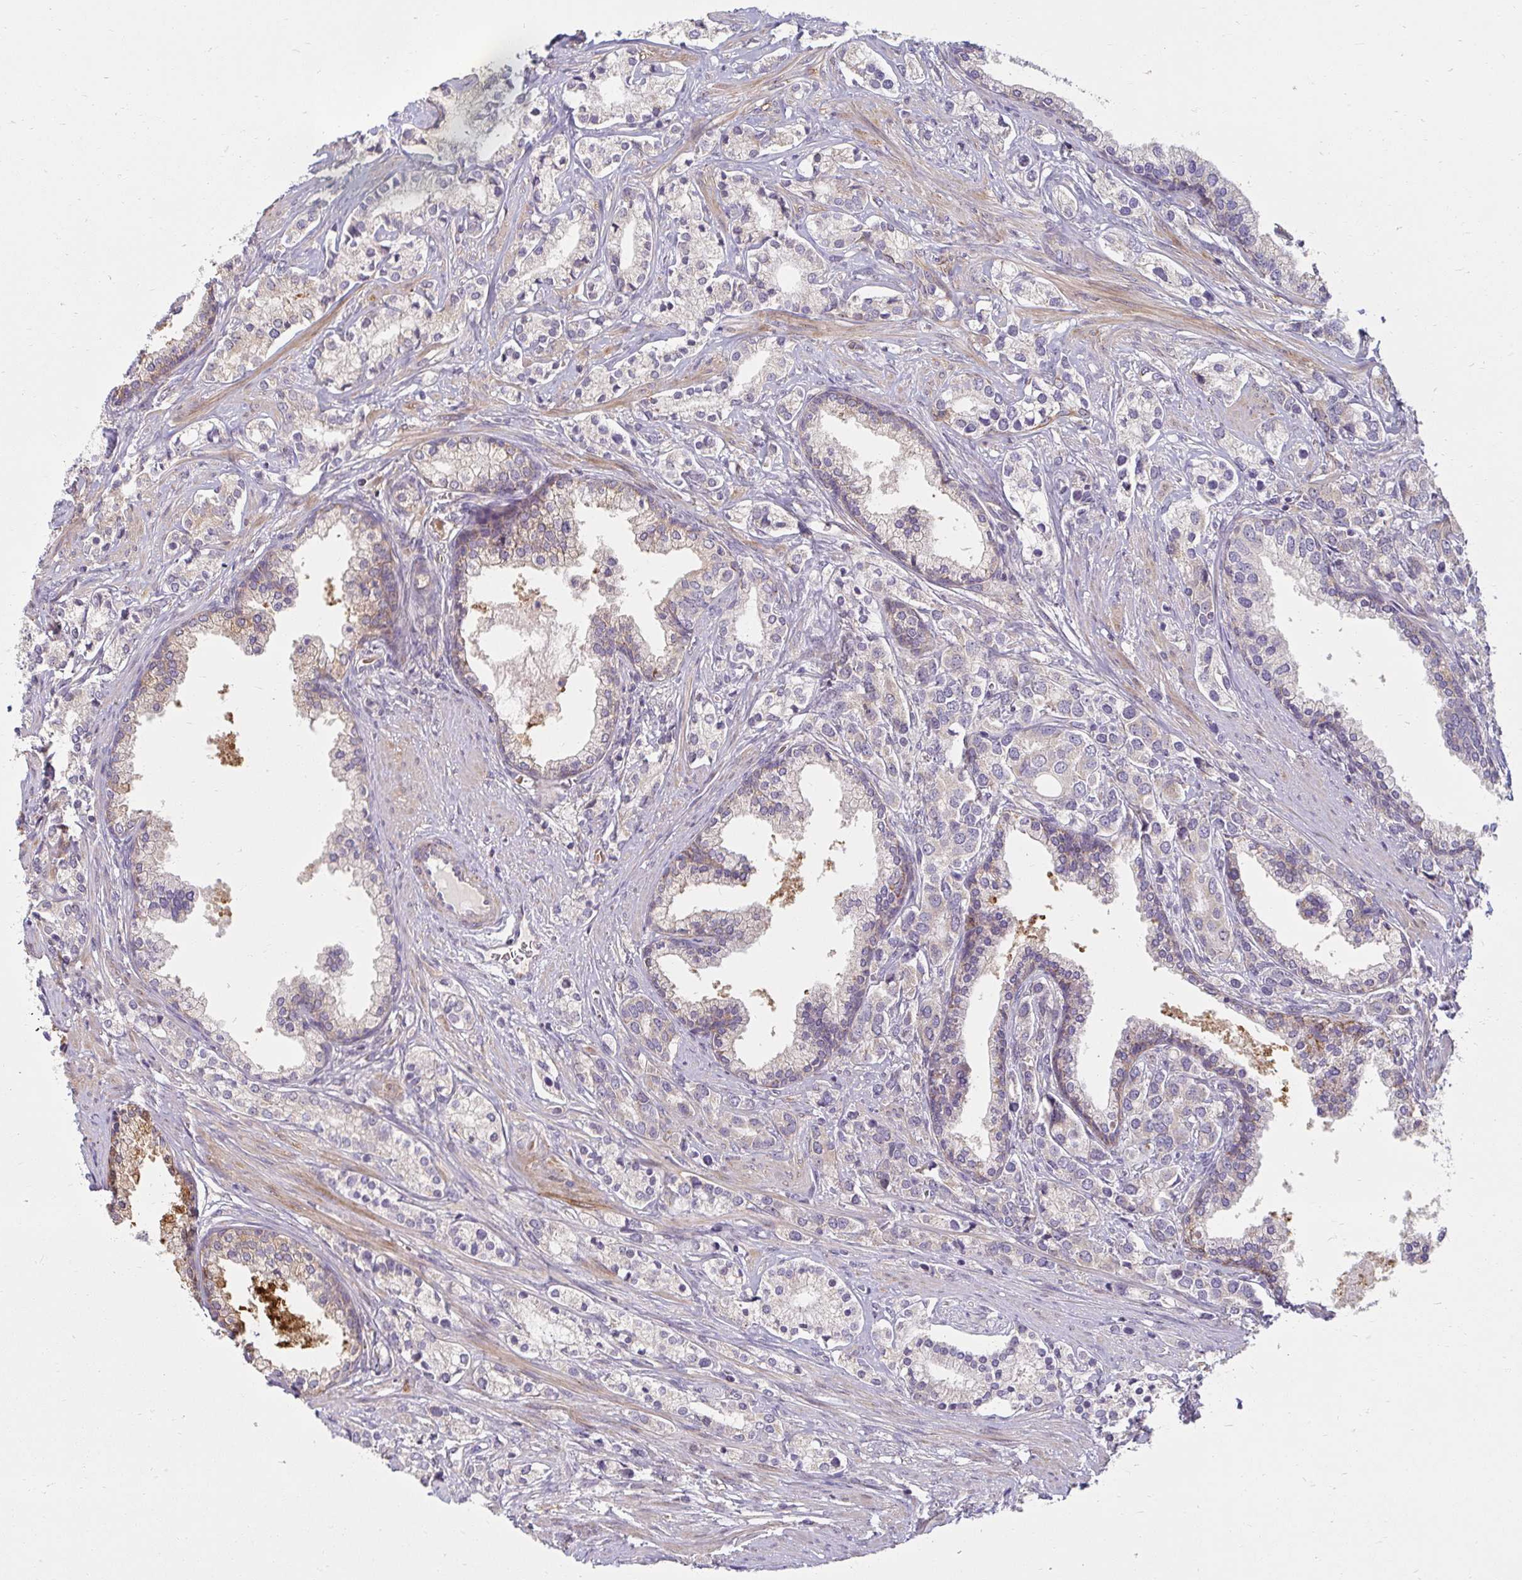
{"staining": {"intensity": "weak", "quantity": "<25%", "location": "cytoplasmic/membranous"}, "tissue": "prostate cancer", "cell_type": "Tumor cells", "image_type": "cancer", "snomed": [{"axis": "morphology", "description": "Adenocarcinoma, High grade"}, {"axis": "topography", "description": "Prostate"}], "caption": "High power microscopy photomicrograph of an immunohistochemistry (IHC) micrograph of prostate cancer (high-grade adenocarcinoma), revealing no significant positivity in tumor cells.", "gene": "SKP2", "patient": {"sex": "male", "age": 58}}